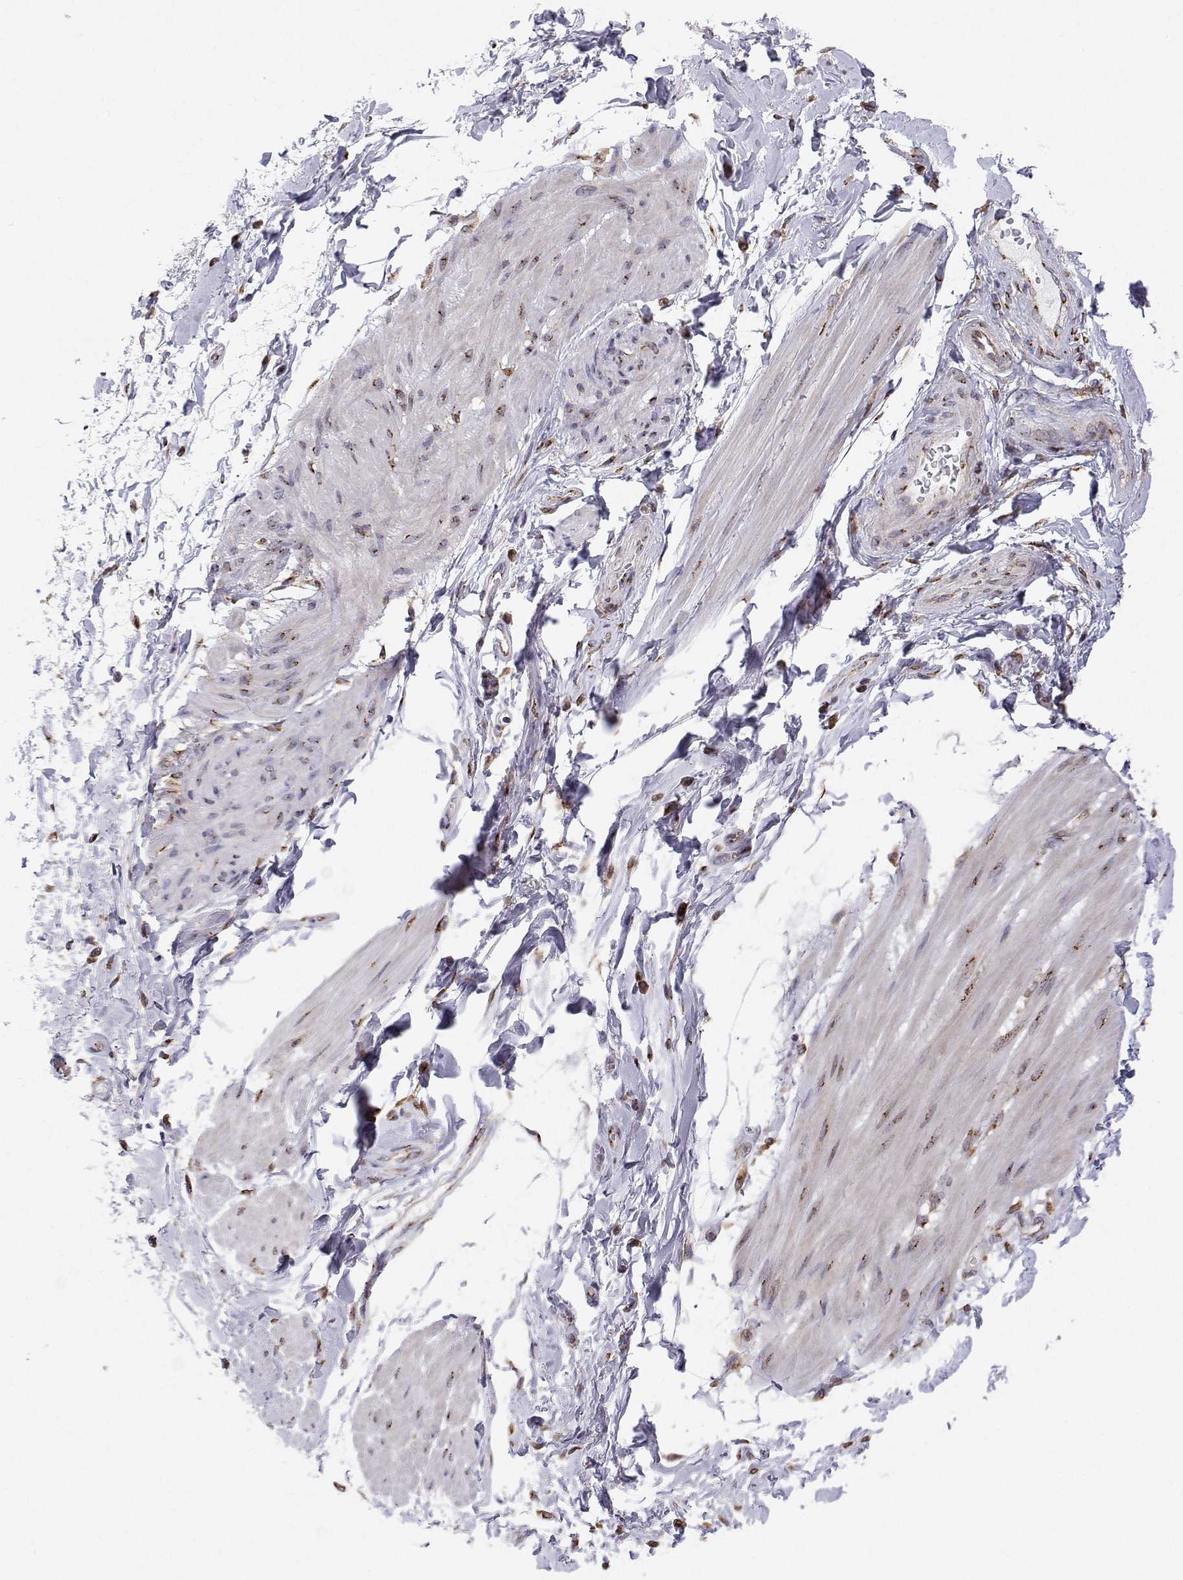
{"staining": {"intensity": "negative", "quantity": "none", "location": "none"}, "tissue": "adipose tissue", "cell_type": "Adipocytes", "image_type": "normal", "snomed": [{"axis": "morphology", "description": "Normal tissue, NOS"}, {"axis": "topography", "description": "Urinary bladder"}, {"axis": "topography", "description": "Peripheral nerve tissue"}], "caption": "This histopathology image is of normal adipose tissue stained with immunohistochemistry to label a protein in brown with the nuclei are counter-stained blue. There is no staining in adipocytes. Nuclei are stained in blue.", "gene": "STARD13", "patient": {"sex": "female", "age": 60}}